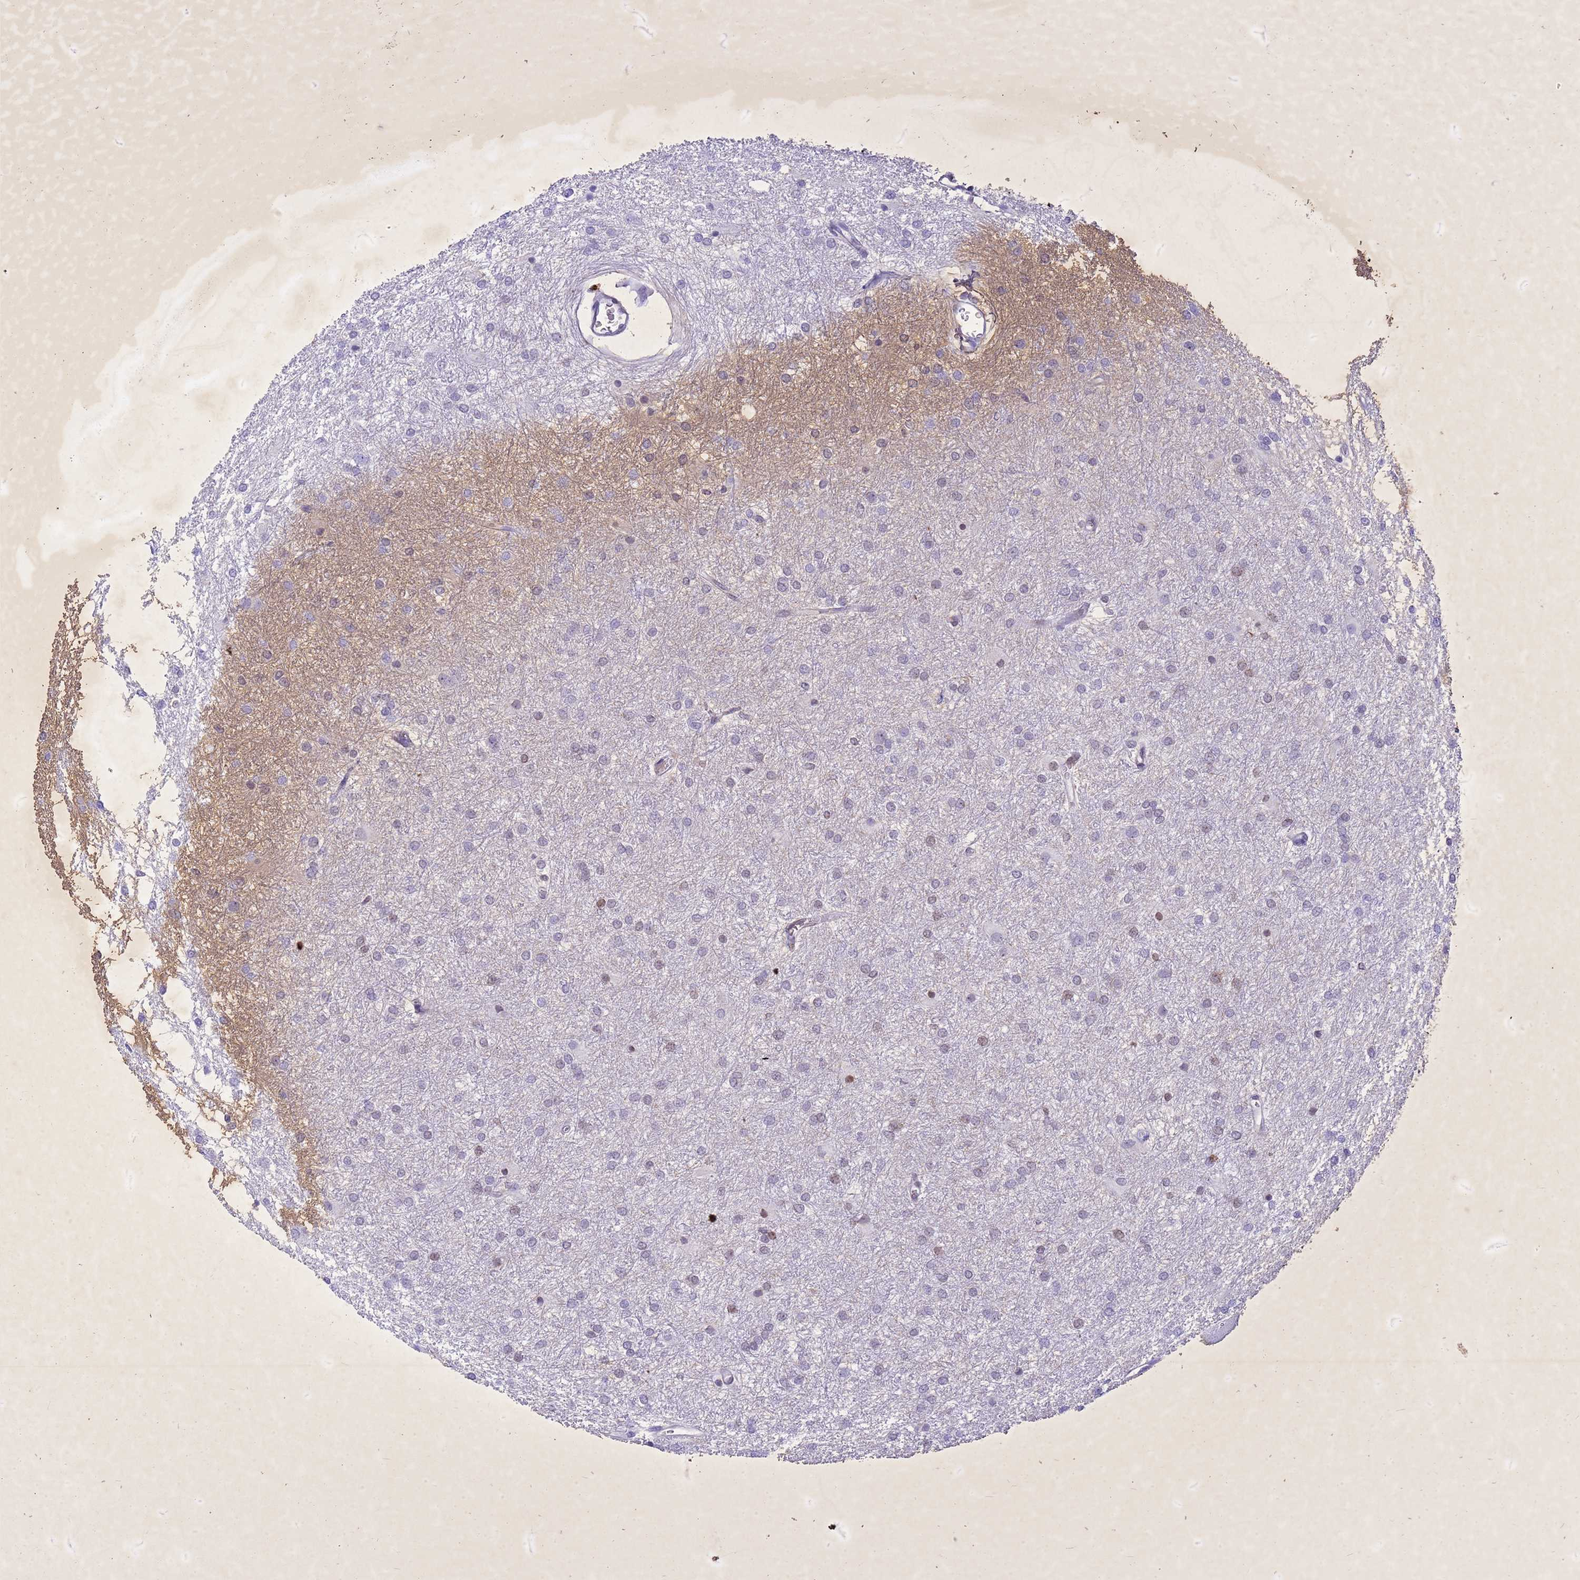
{"staining": {"intensity": "negative", "quantity": "none", "location": "none"}, "tissue": "glioma", "cell_type": "Tumor cells", "image_type": "cancer", "snomed": [{"axis": "morphology", "description": "Glioma, malignant, High grade"}, {"axis": "topography", "description": "Brain"}], "caption": "IHC histopathology image of human glioma stained for a protein (brown), which demonstrates no staining in tumor cells.", "gene": "COPS9", "patient": {"sex": "female", "age": 50}}